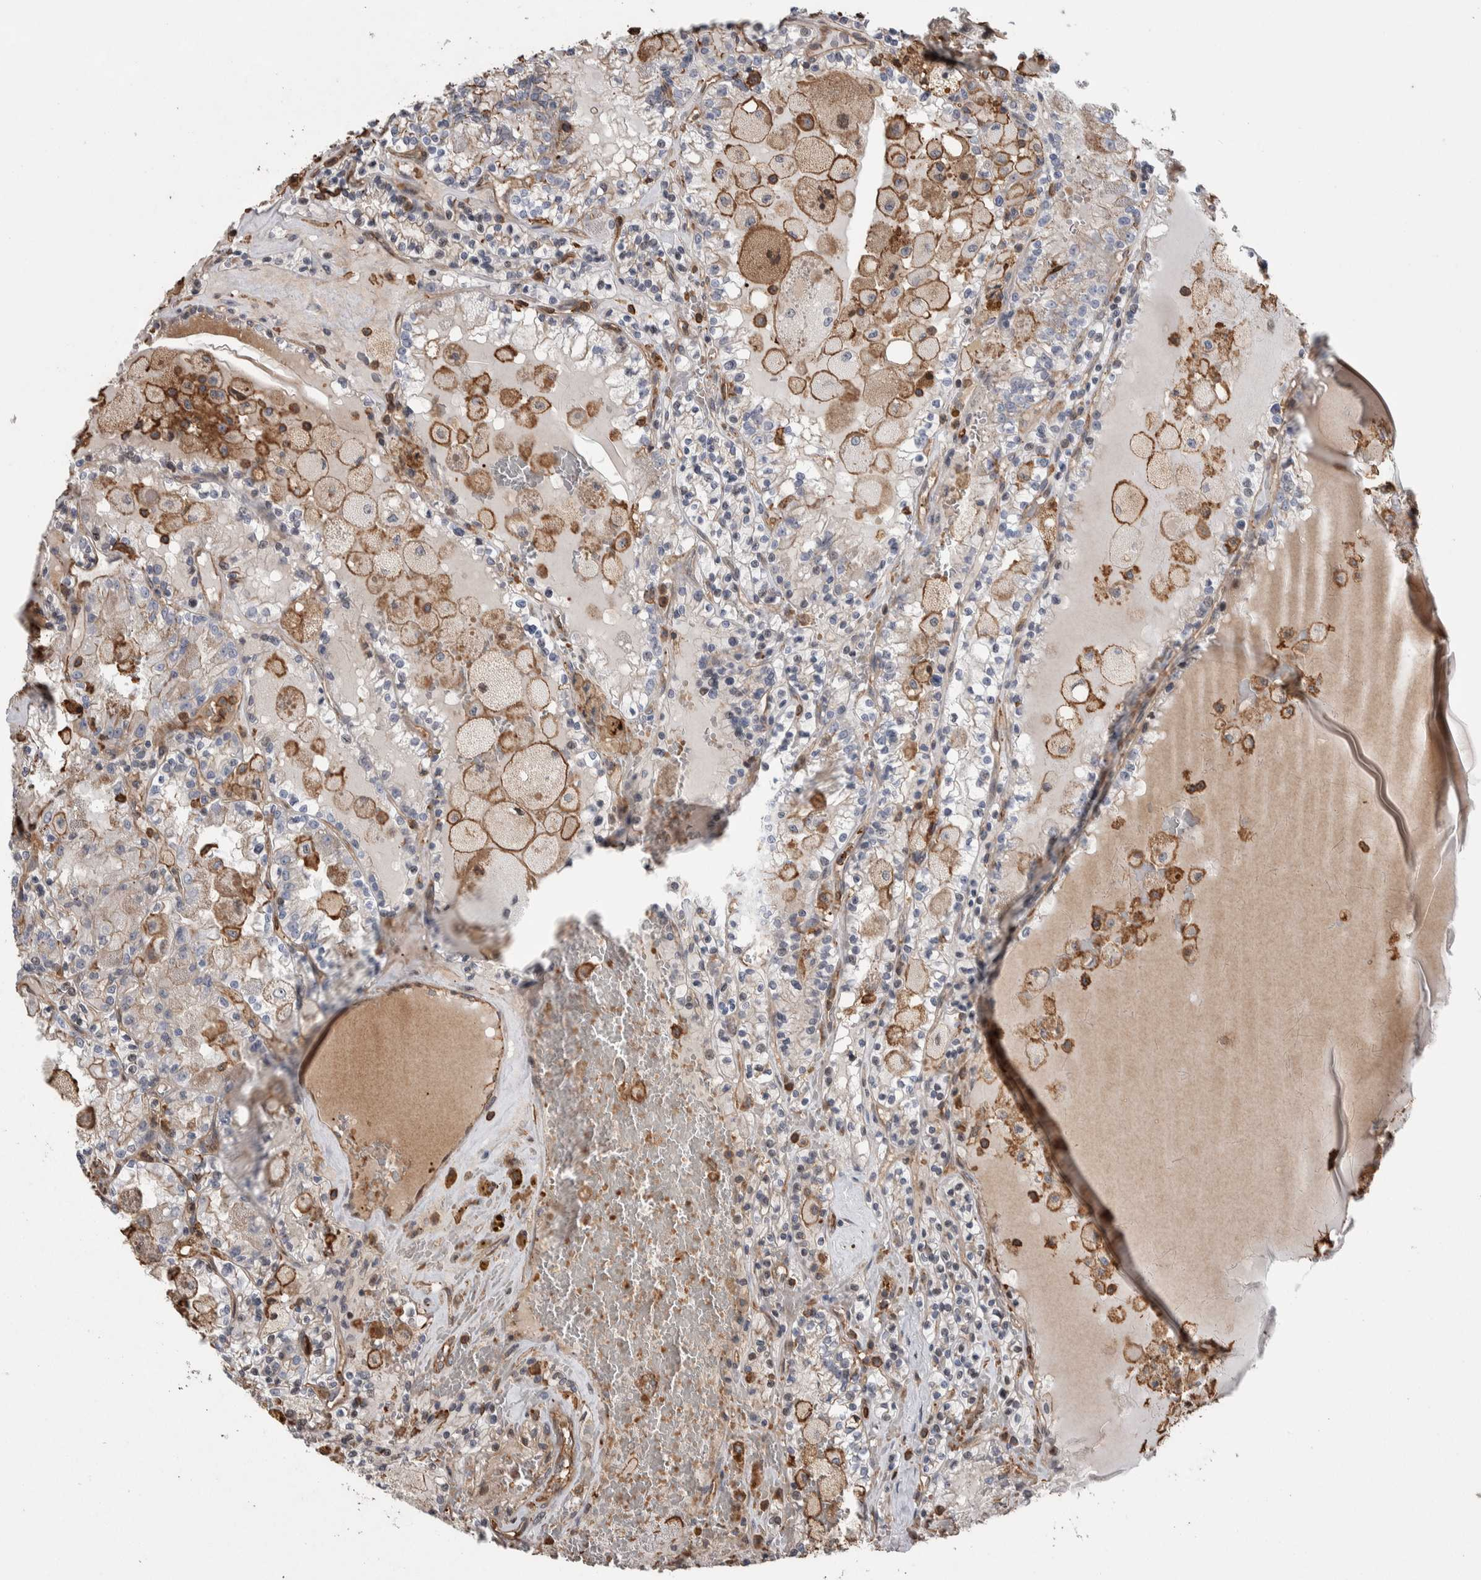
{"staining": {"intensity": "weak", "quantity": "25%-75%", "location": "cytoplasmic/membranous"}, "tissue": "renal cancer", "cell_type": "Tumor cells", "image_type": "cancer", "snomed": [{"axis": "morphology", "description": "Adenocarcinoma, NOS"}, {"axis": "topography", "description": "Kidney"}], "caption": "IHC micrograph of neoplastic tissue: renal cancer (adenocarcinoma) stained using IHC displays low levels of weak protein expression localized specifically in the cytoplasmic/membranous of tumor cells, appearing as a cytoplasmic/membranous brown color.", "gene": "ENPP2", "patient": {"sex": "female", "age": 56}}